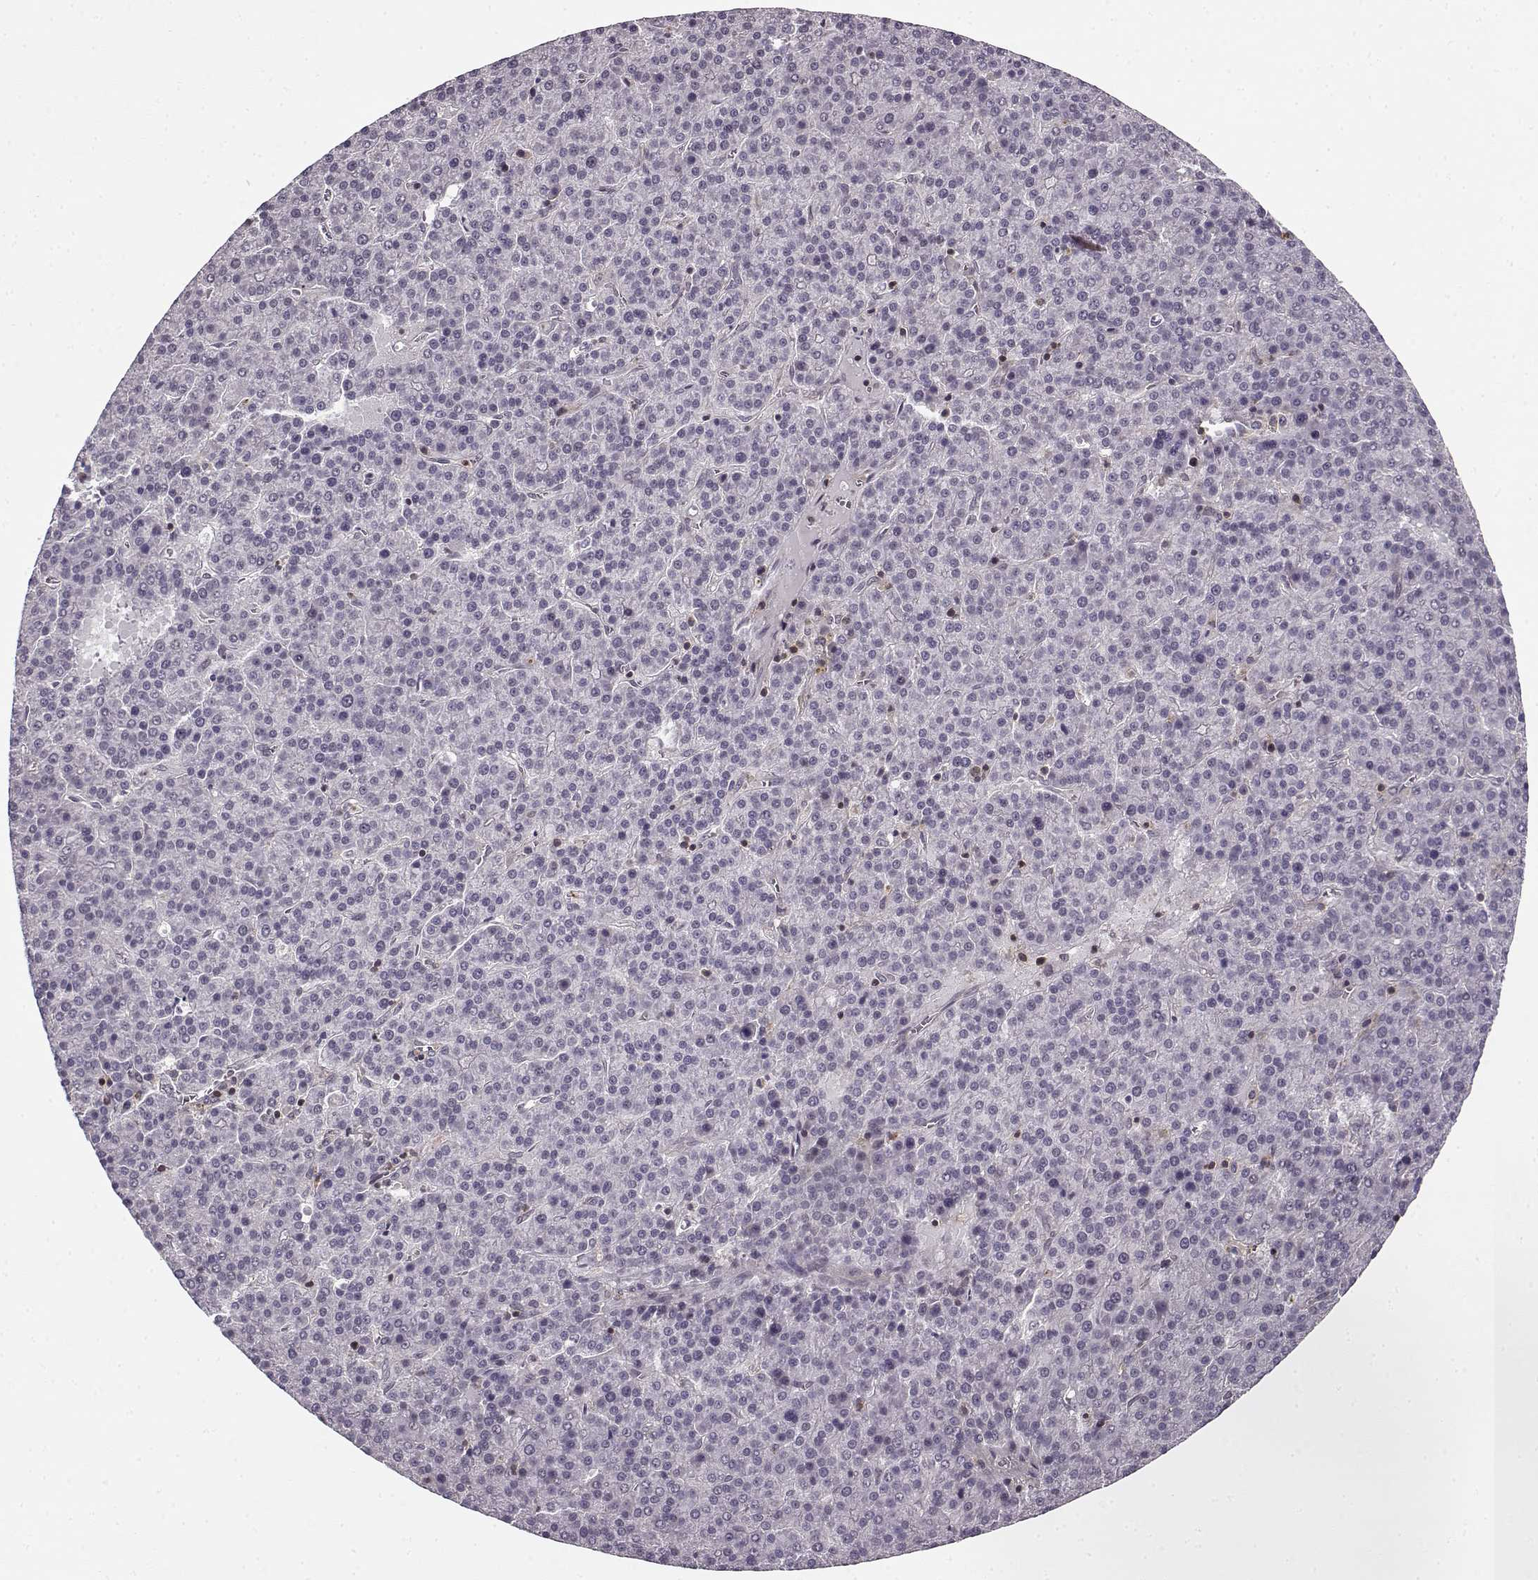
{"staining": {"intensity": "negative", "quantity": "none", "location": "none"}, "tissue": "liver cancer", "cell_type": "Tumor cells", "image_type": "cancer", "snomed": [{"axis": "morphology", "description": "Carcinoma, Hepatocellular, NOS"}, {"axis": "topography", "description": "Liver"}], "caption": "There is no significant staining in tumor cells of liver cancer (hepatocellular carcinoma).", "gene": "MFSD1", "patient": {"sex": "female", "age": 58}}